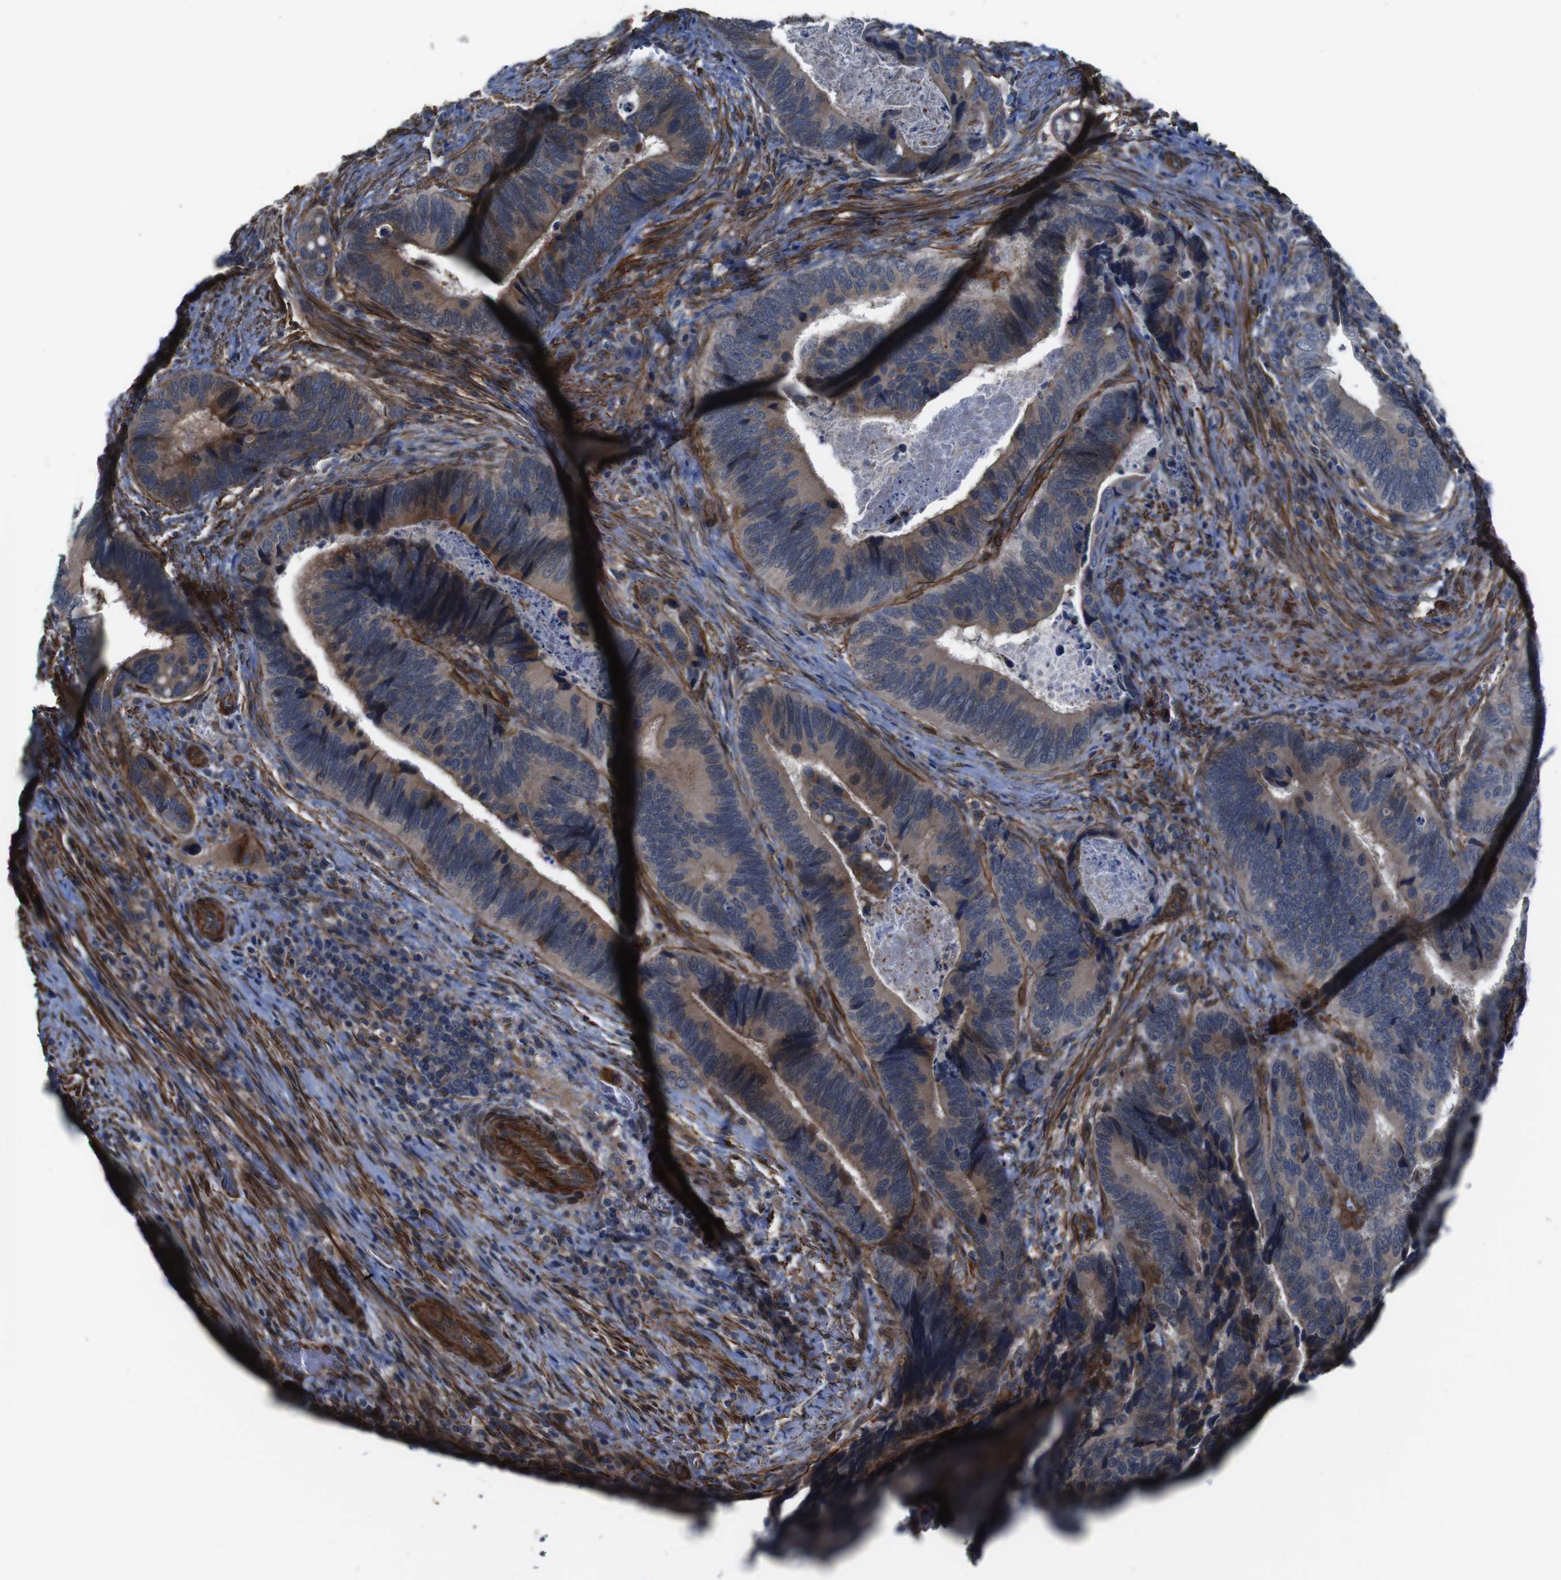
{"staining": {"intensity": "weak", "quantity": ">75%", "location": "cytoplasmic/membranous"}, "tissue": "colorectal cancer", "cell_type": "Tumor cells", "image_type": "cancer", "snomed": [{"axis": "morphology", "description": "Inflammation, NOS"}, {"axis": "morphology", "description": "Adenocarcinoma, NOS"}, {"axis": "topography", "description": "Colon"}], "caption": "Protein staining of adenocarcinoma (colorectal) tissue demonstrates weak cytoplasmic/membranous expression in about >75% of tumor cells.", "gene": "GGT7", "patient": {"sex": "male", "age": 72}}